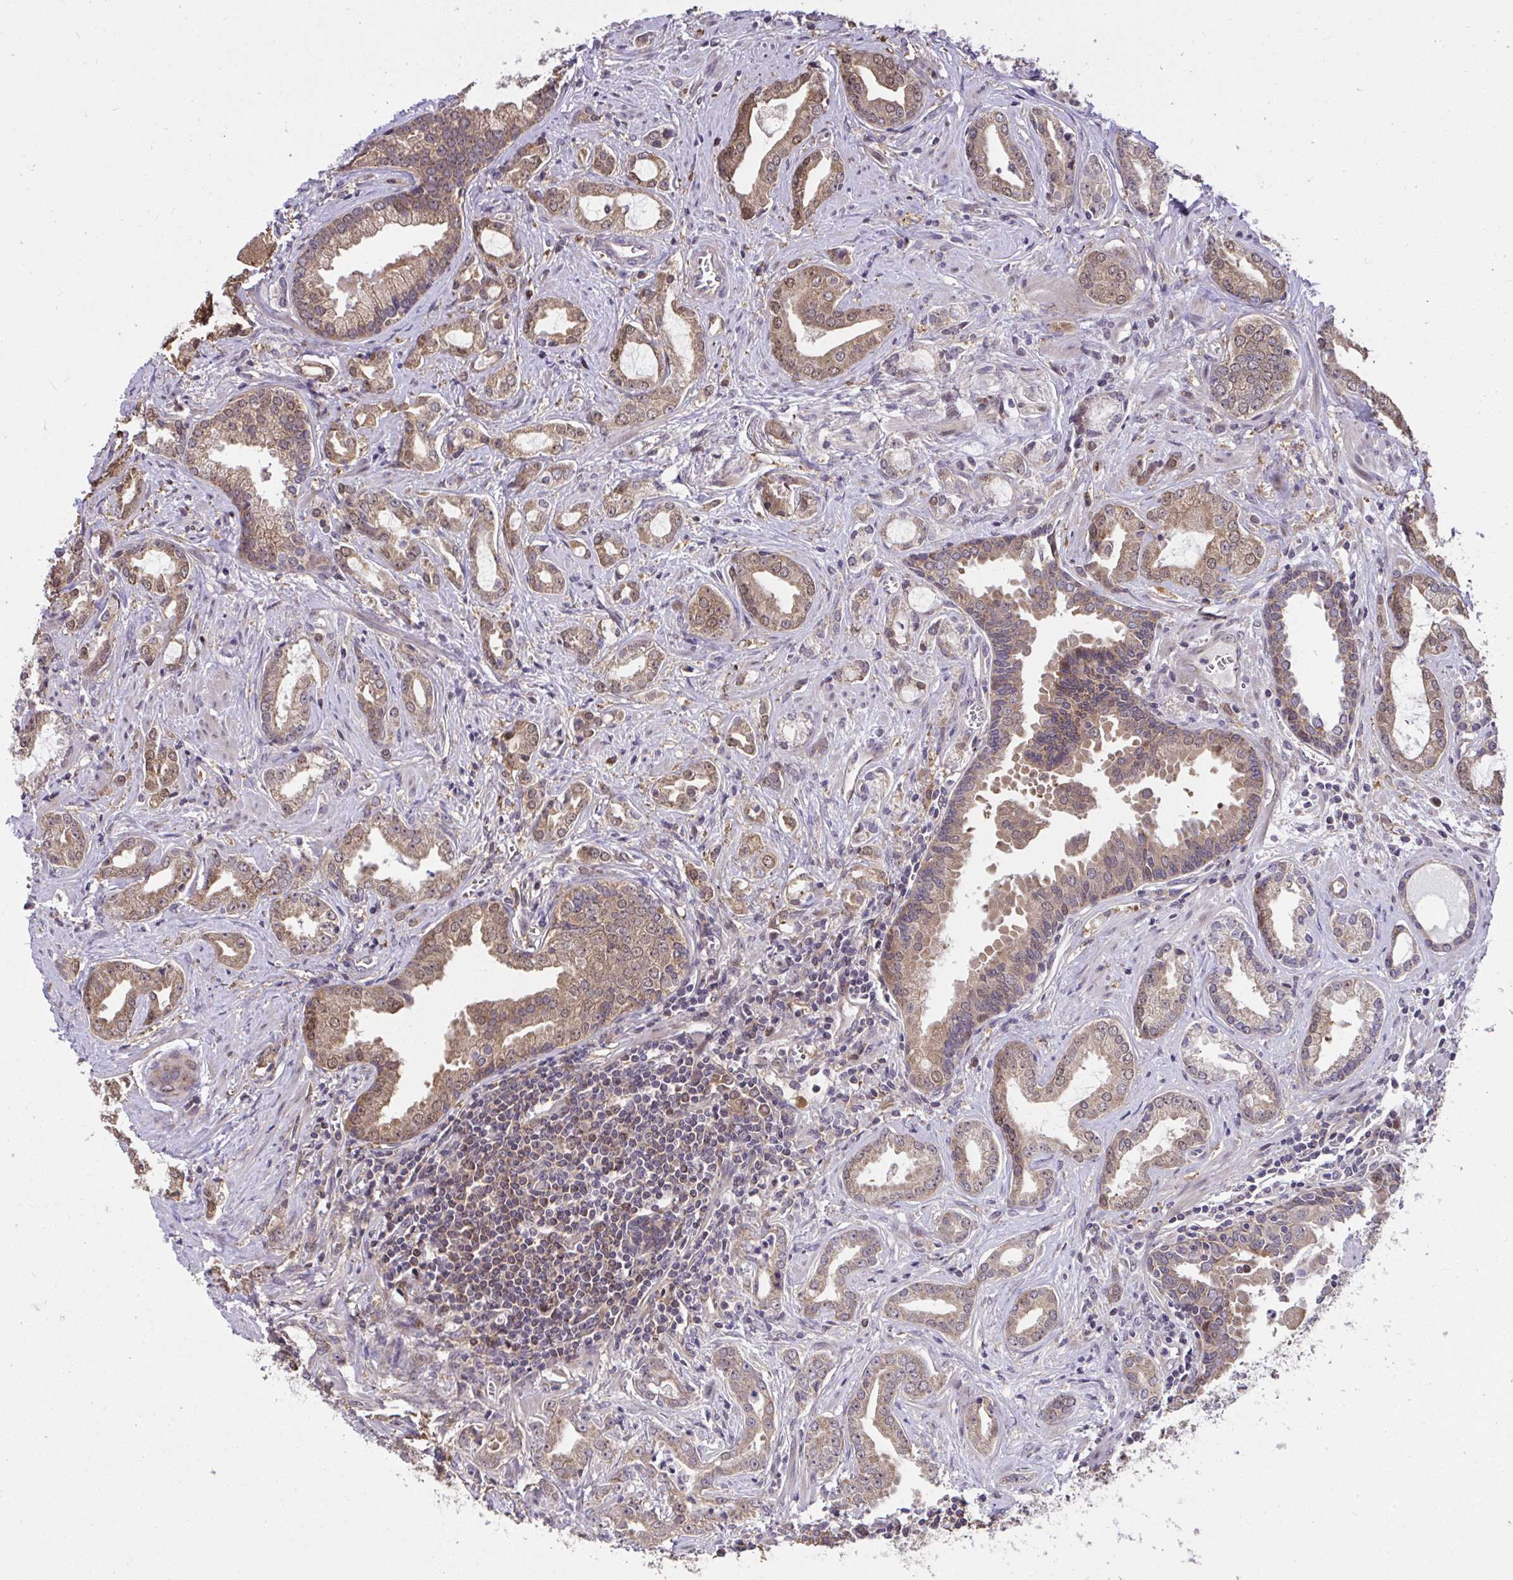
{"staining": {"intensity": "moderate", "quantity": ">75%", "location": "cytoplasmic/membranous"}, "tissue": "prostate cancer", "cell_type": "Tumor cells", "image_type": "cancer", "snomed": [{"axis": "morphology", "description": "Adenocarcinoma, Medium grade"}, {"axis": "topography", "description": "Prostate"}], "caption": "A brown stain labels moderate cytoplasmic/membranous staining of a protein in human prostate cancer tumor cells.", "gene": "RDH14", "patient": {"sex": "male", "age": 57}}